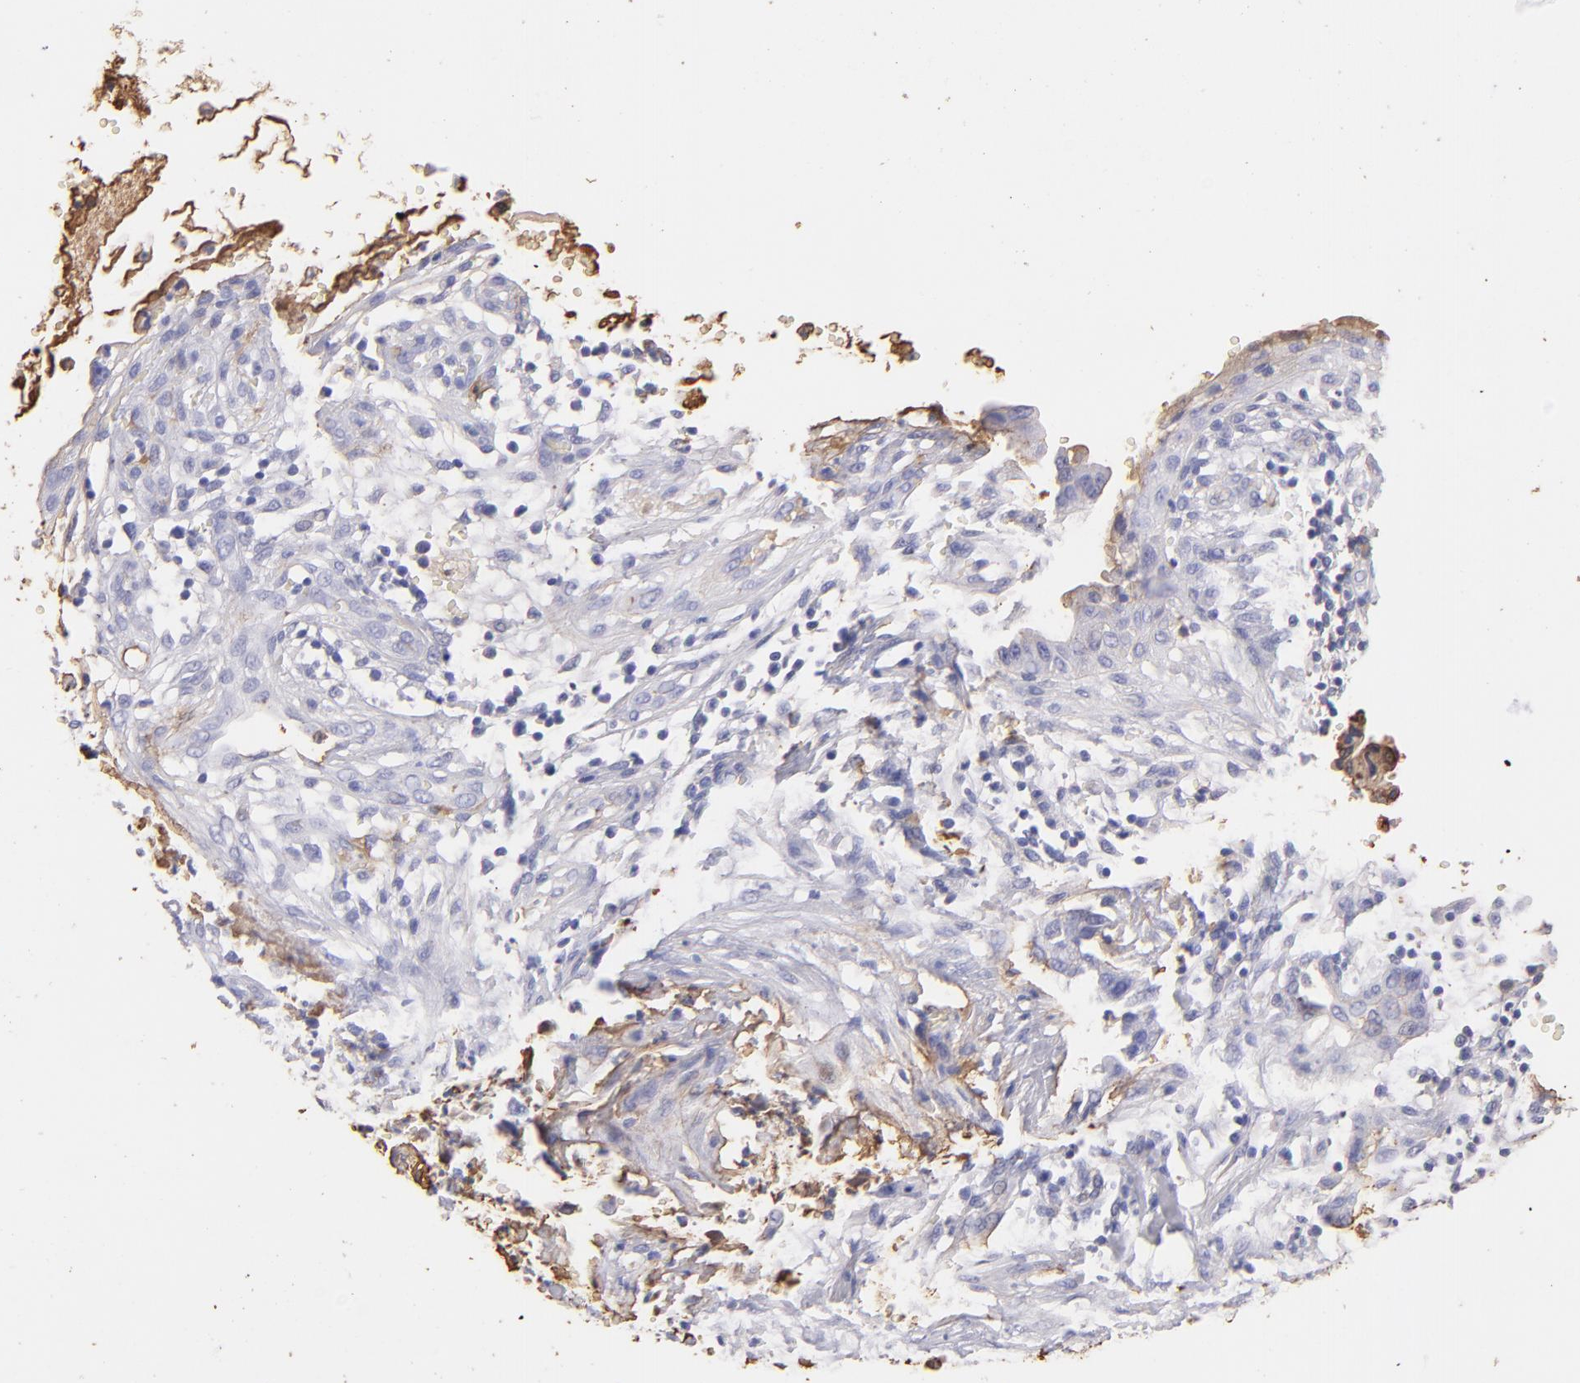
{"staining": {"intensity": "negative", "quantity": "none", "location": "none"}, "tissue": "cervical cancer", "cell_type": "Tumor cells", "image_type": "cancer", "snomed": [{"axis": "morphology", "description": "Normal tissue, NOS"}, {"axis": "morphology", "description": "Squamous cell carcinoma, NOS"}, {"axis": "topography", "description": "Cervix"}], "caption": "The histopathology image reveals no significant staining in tumor cells of cervical cancer. The staining was performed using DAB (3,3'-diaminobenzidine) to visualize the protein expression in brown, while the nuclei were stained in blue with hematoxylin (Magnification: 20x).", "gene": "FGB", "patient": {"sex": "female", "age": 45}}